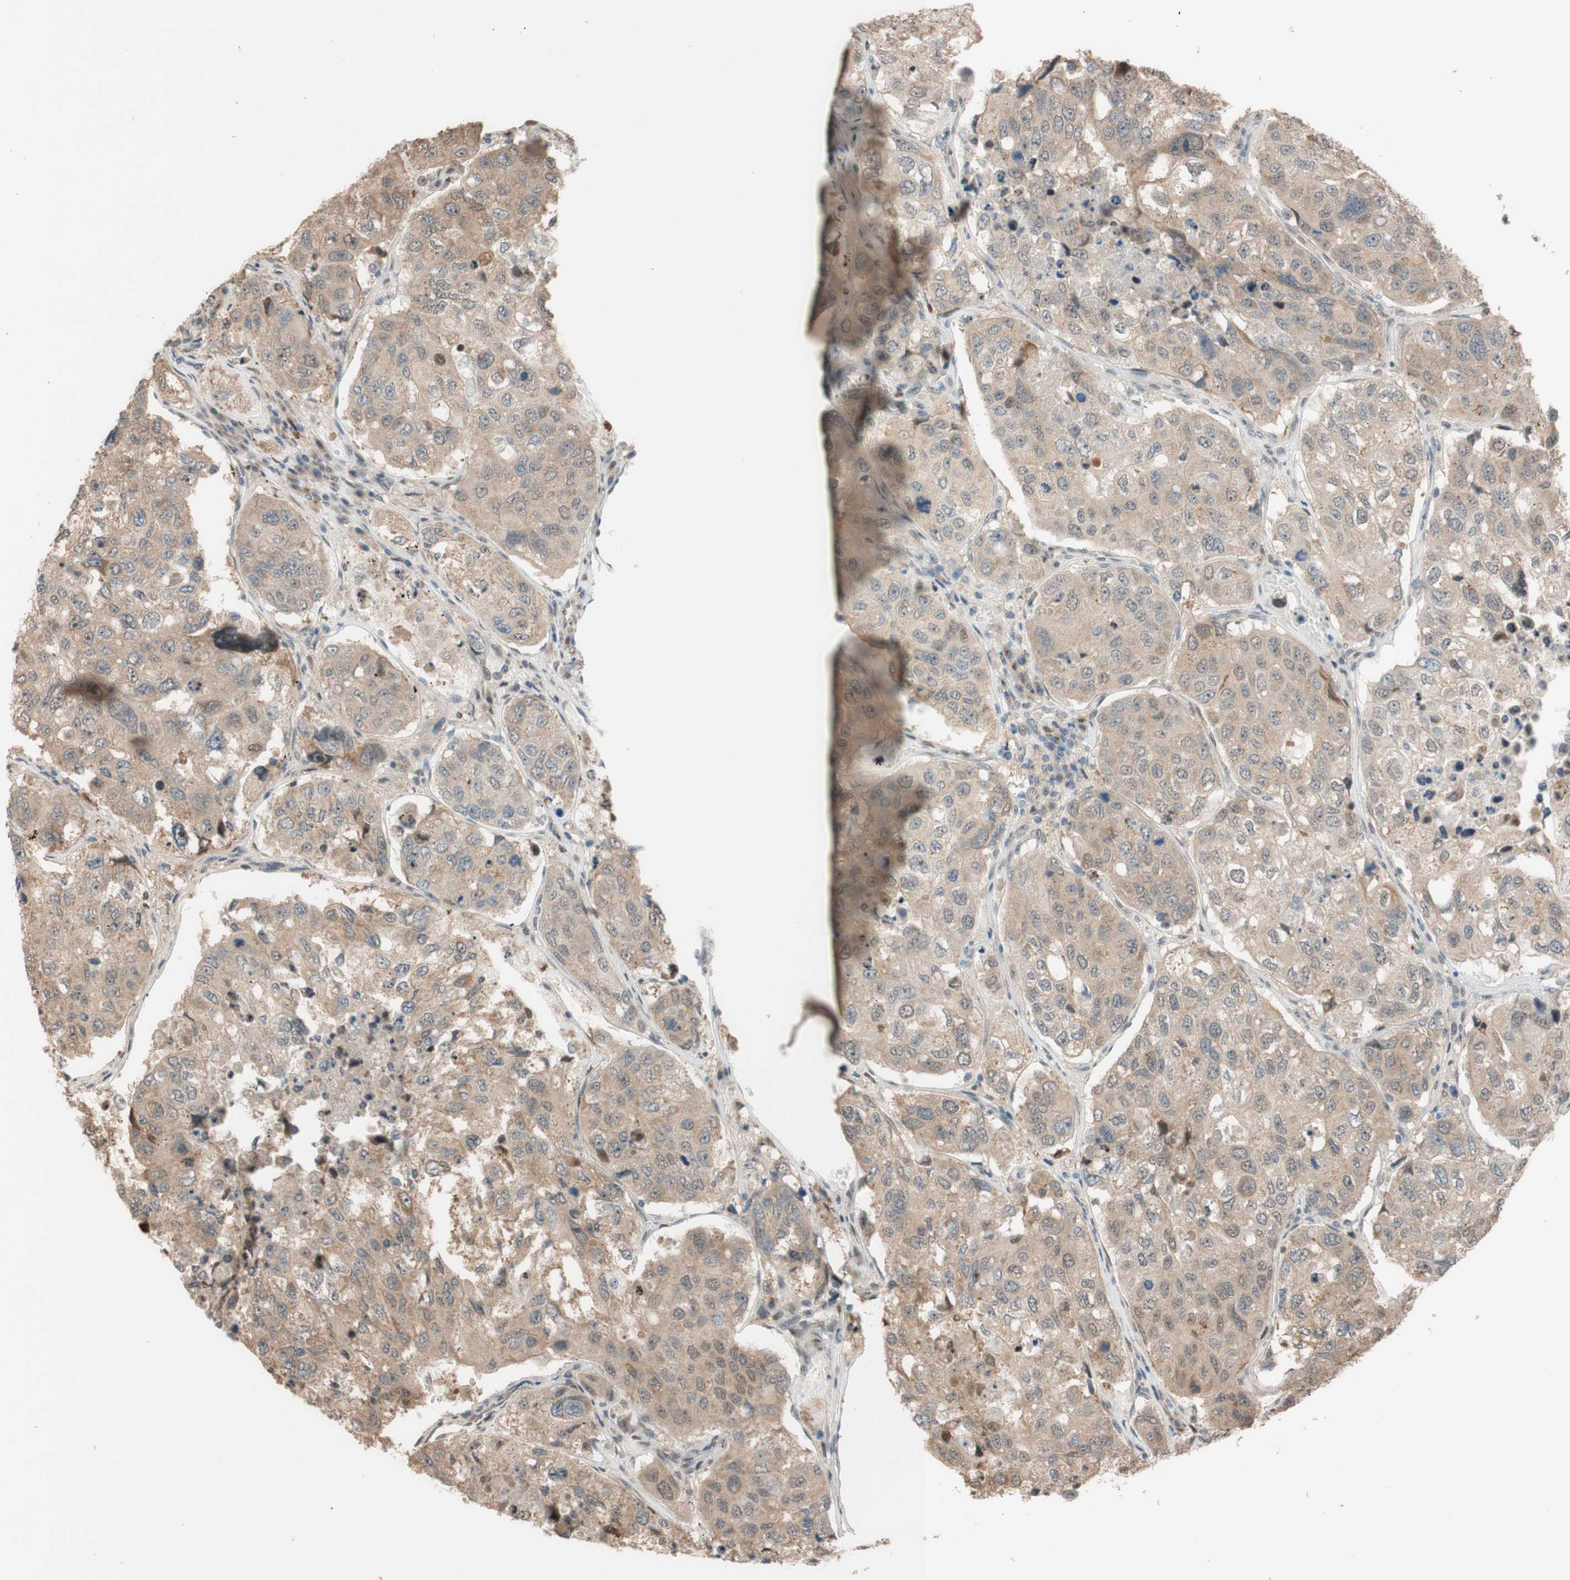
{"staining": {"intensity": "weak", "quantity": "<25%", "location": "cytoplasmic/membranous"}, "tissue": "urothelial cancer", "cell_type": "Tumor cells", "image_type": "cancer", "snomed": [{"axis": "morphology", "description": "Urothelial carcinoma, High grade"}, {"axis": "topography", "description": "Lymph node"}, {"axis": "topography", "description": "Urinary bladder"}], "caption": "An immunohistochemistry photomicrograph of urothelial cancer is shown. There is no staining in tumor cells of urothelial cancer.", "gene": "CCNC", "patient": {"sex": "male", "age": 51}}